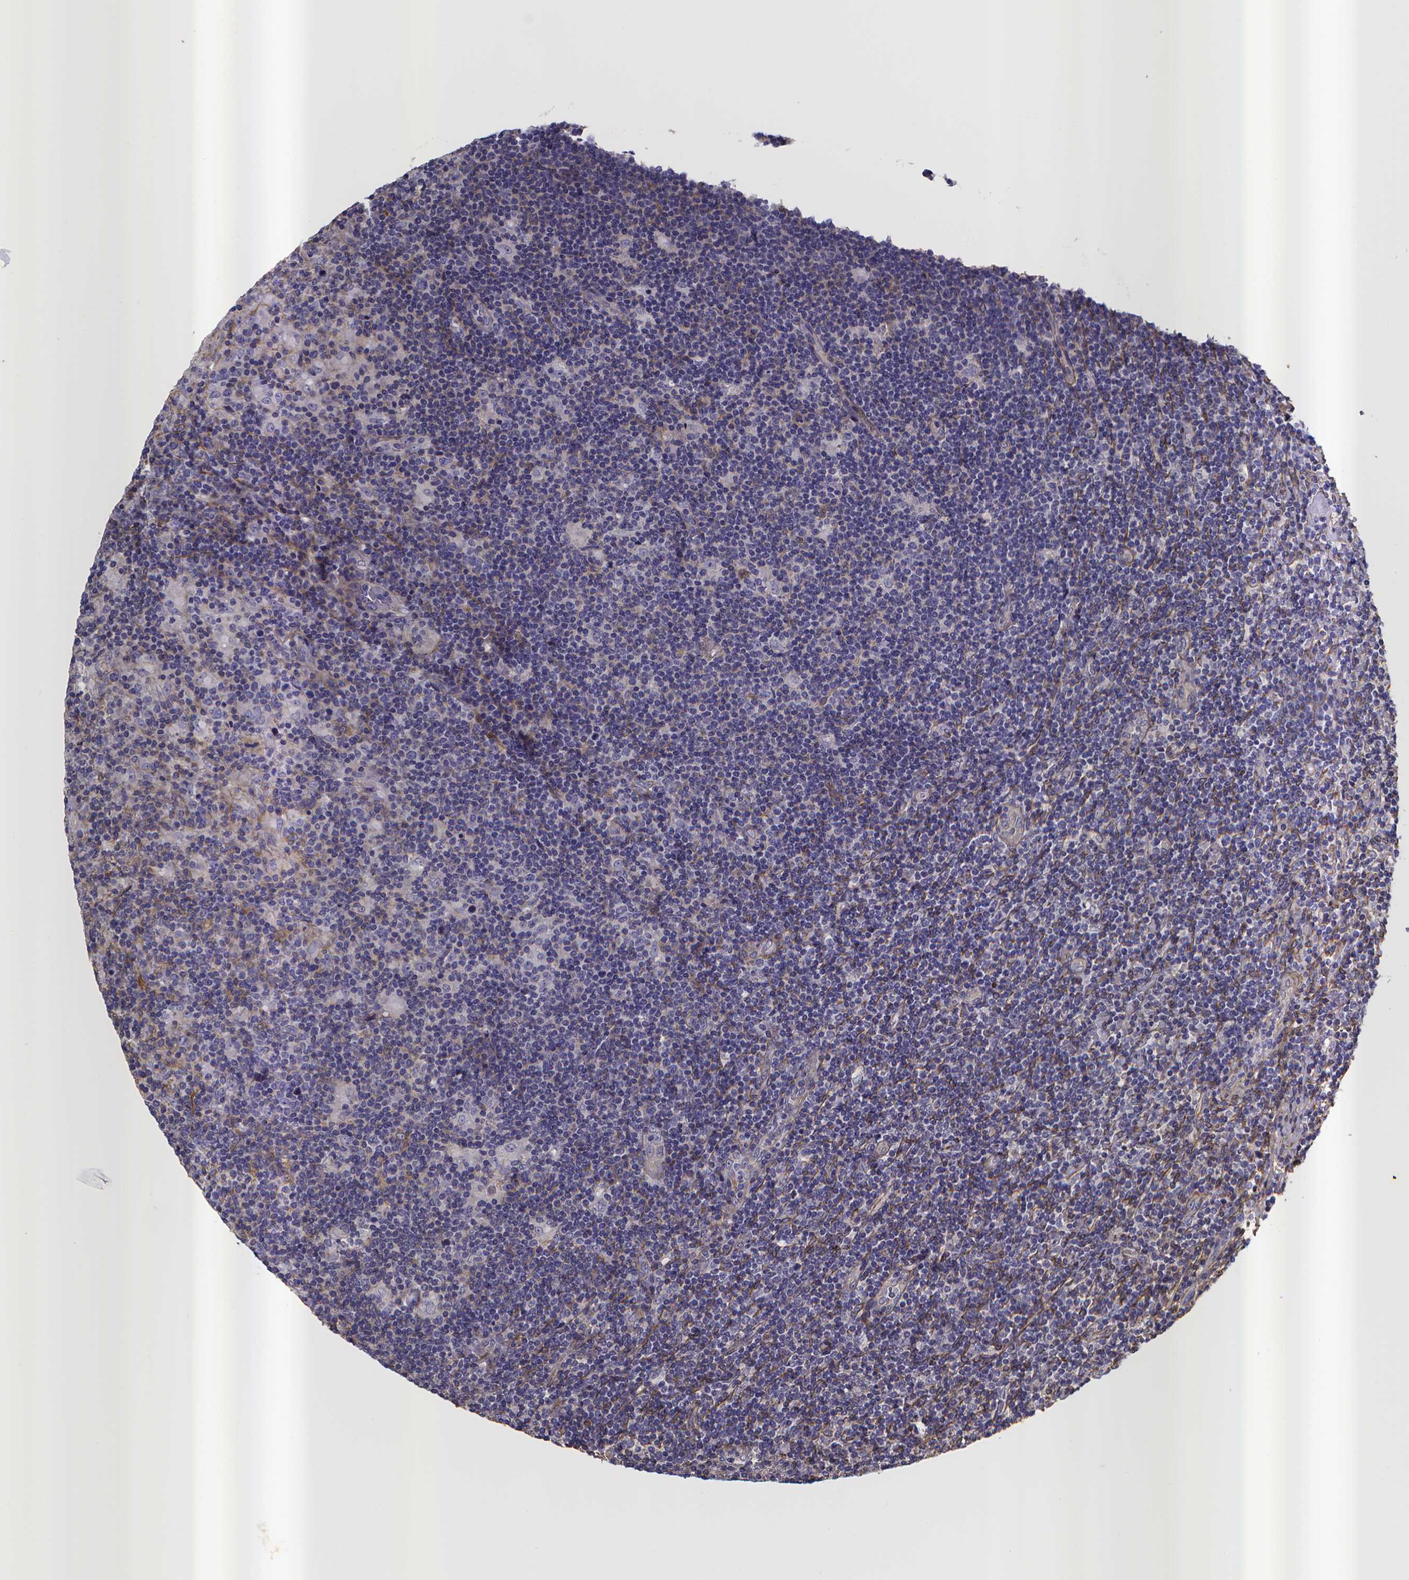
{"staining": {"intensity": "negative", "quantity": "none", "location": "none"}, "tissue": "lymphoma", "cell_type": "Tumor cells", "image_type": "cancer", "snomed": [{"axis": "morphology", "description": "Hodgkin's disease, NOS"}, {"axis": "topography", "description": "Lymph node"}], "caption": "The micrograph demonstrates no staining of tumor cells in Hodgkin's disease.", "gene": "RERG", "patient": {"sex": "male", "age": 40}}